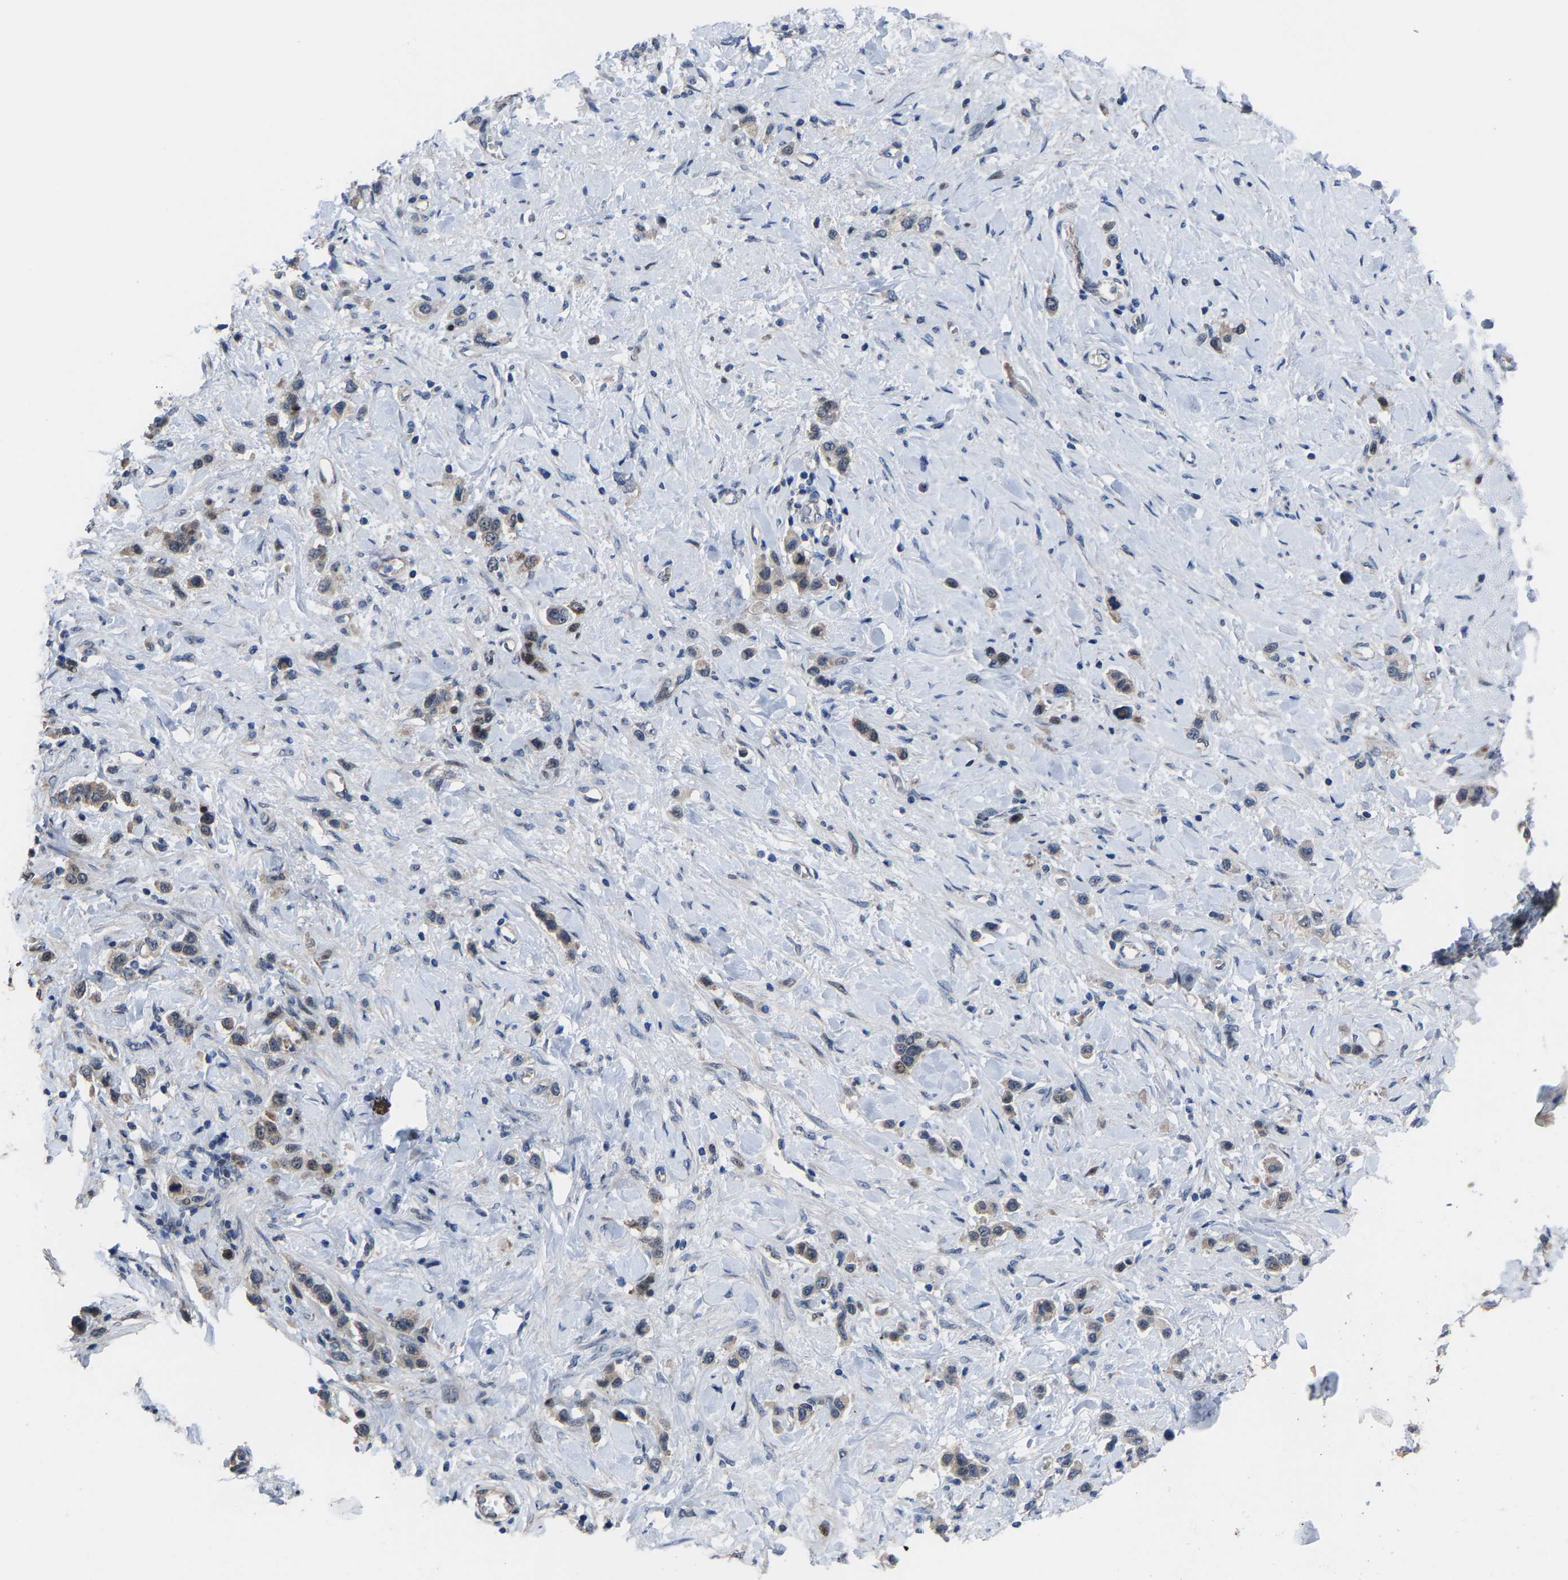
{"staining": {"intensity": "weak", "quantity": ">75%", "location": "cytoplasmic/membranous"}, "tissue": "stomach cancer", "cell_type": "Tumor cells", "image_type": "cancer", "snomed": [{"axis": "morphology", "description": "Adenocarcinoma, NOS"}, {"axis": "topography", "description": "Stomach"}], "caption": "Immunohistochemistry staining of stomach cancer, which reveals low levels of weak cytoplasmic/membranous expression in about >75% of tumor cells indicating weak cytoplasmic/membranous protein positivity. The staining was performed using DAB (brown) for protein detection and nuclei were counterstained in hematoxylin (blue).", "gene": "HAUS6", "patient": {"sex": "female", "age": 65}}